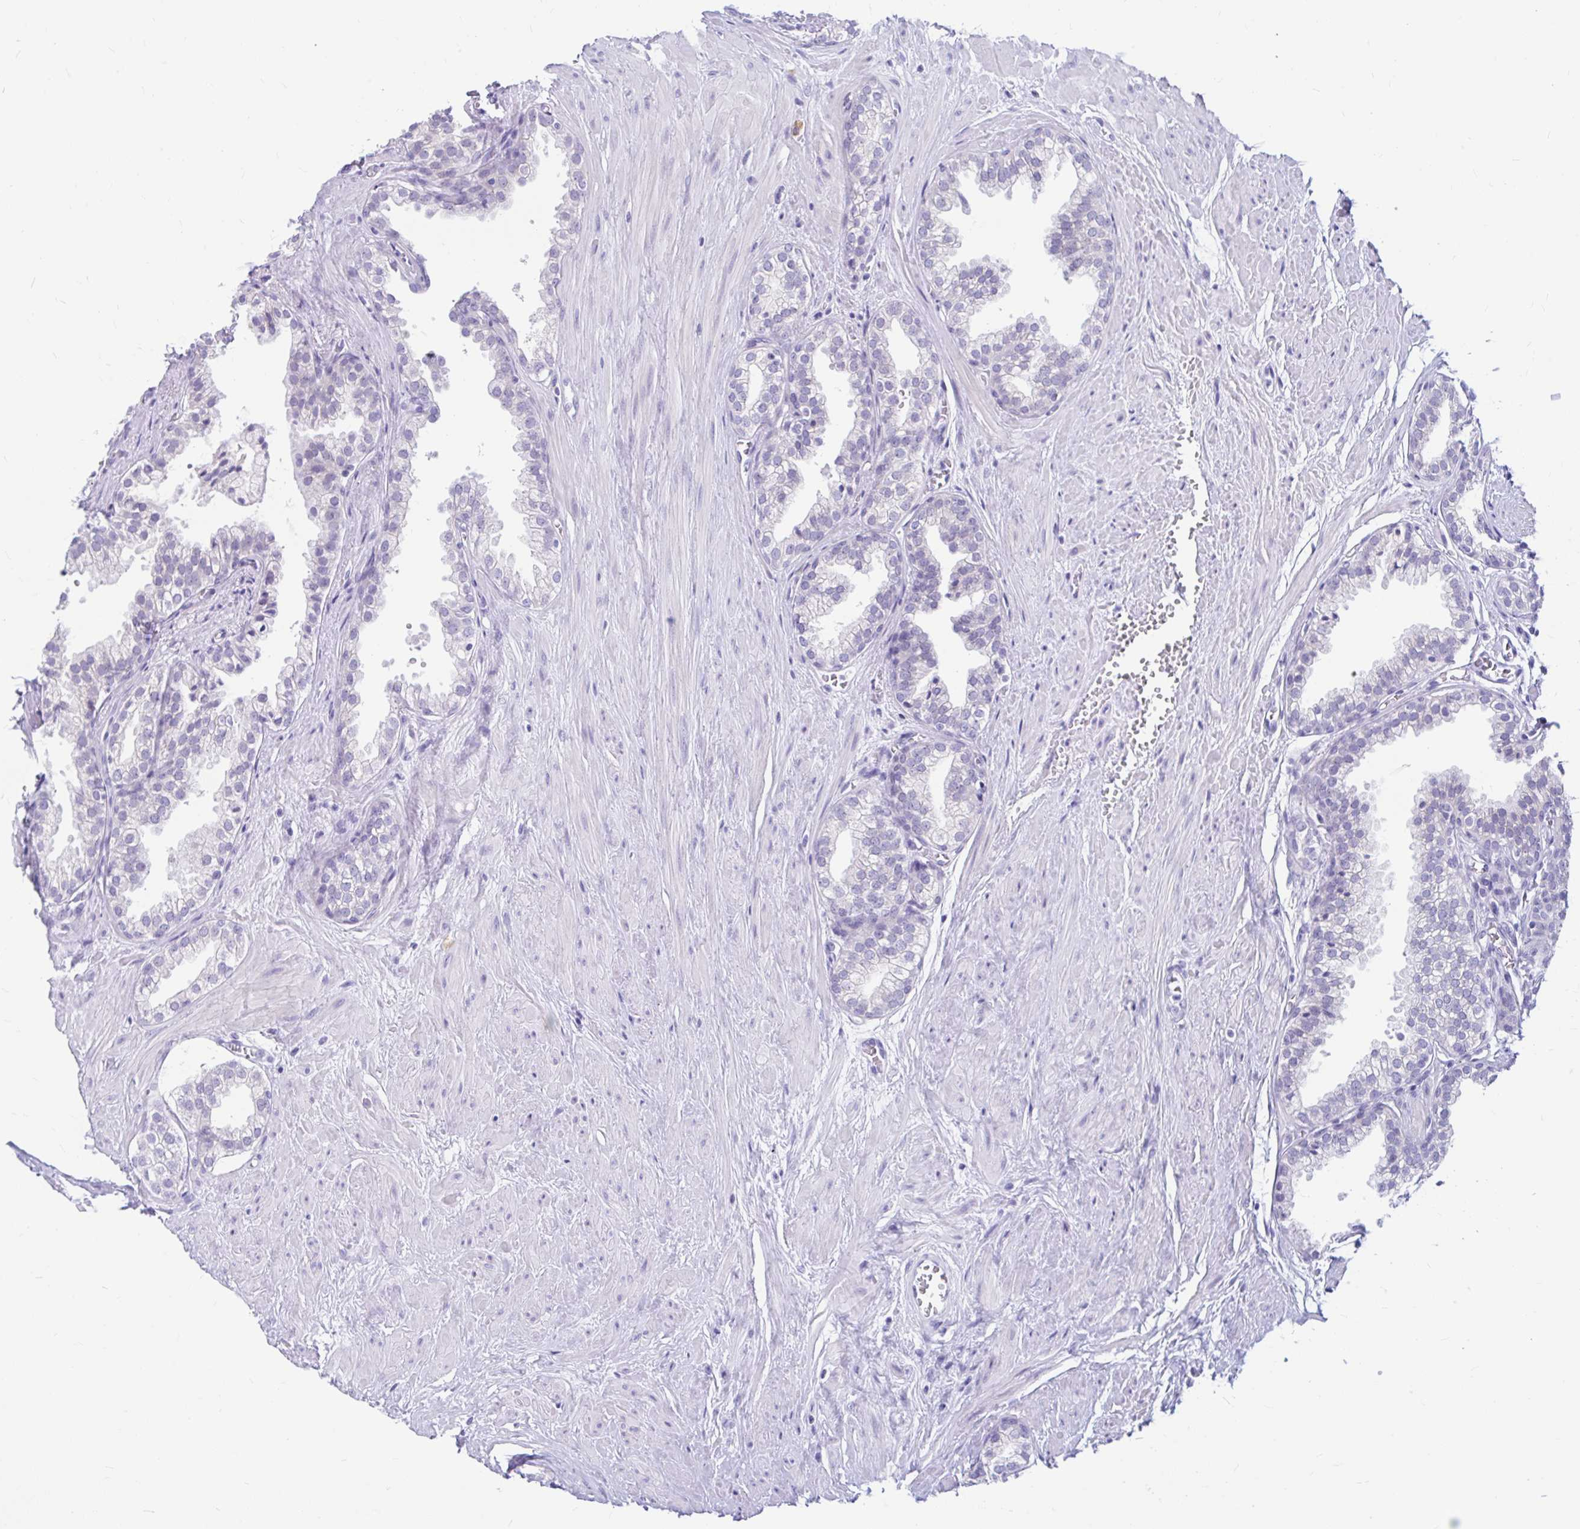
{"staining": {"intensity": "negative", "quantity": "none", "location": "none"}, "tissue": "prostate", "cell_type": "Glandular cells", "image_type": "normal", "snomed": [{"axis": "morphology", "description": "Normal tissue, NOS"}, {"axis": "topography", "description": "Prostate"}, {"axis": "topography", "description": "Peripheral nerve tissue"}], "caption": "High power microscopy photomicrograph of an immunohistochemistry (IHC) histopathology image of unremarkable prostate, revealing no significant expression in glandular cells.", "gene": "FTSJ3", "patient": {"sex": "male", "age": 55}}